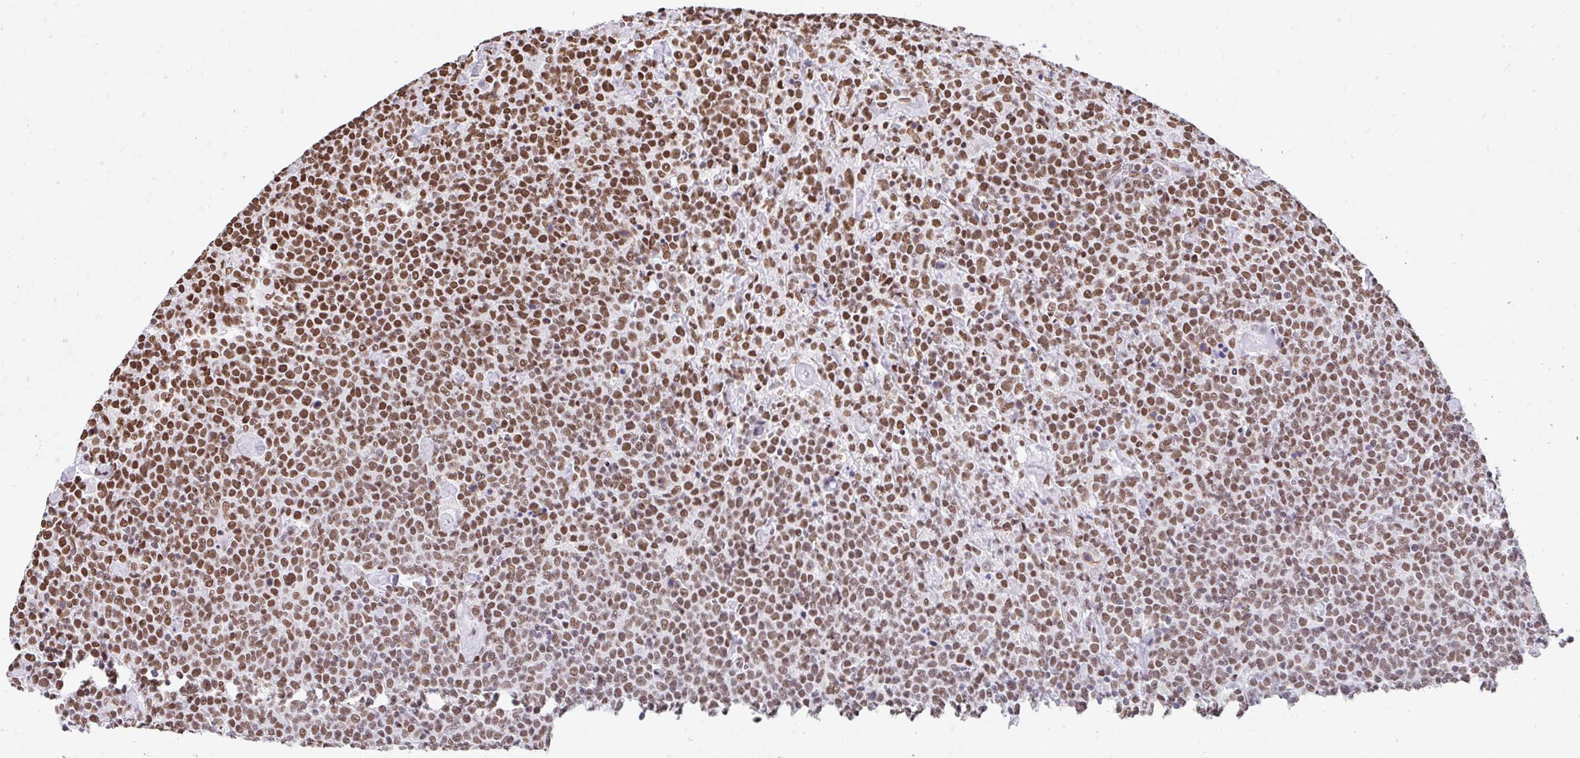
{"staining": {"intensity": "moderate", "quantity": ">75%", "location": "nuclear"}, "tissue": "lymphoma", "cell_type": "Tumor cells", "image_type": "cancer", "snomed": [{"axis": "morphology", "description": "Malignant lymphoma, non-Hodgkin's type, High grade"}, {"axis": "topography", "description": "Lymph node"}], "caption": "High-grade malignant lymphoma, non-Hodgkin's type stained with immunohistochemistry (IHC) demonstrates moderate nuclear staining in approximately >75% of tumor cells.", "gene": "KHDRBS1", "patient": {"sex": "male", "age": 61}}